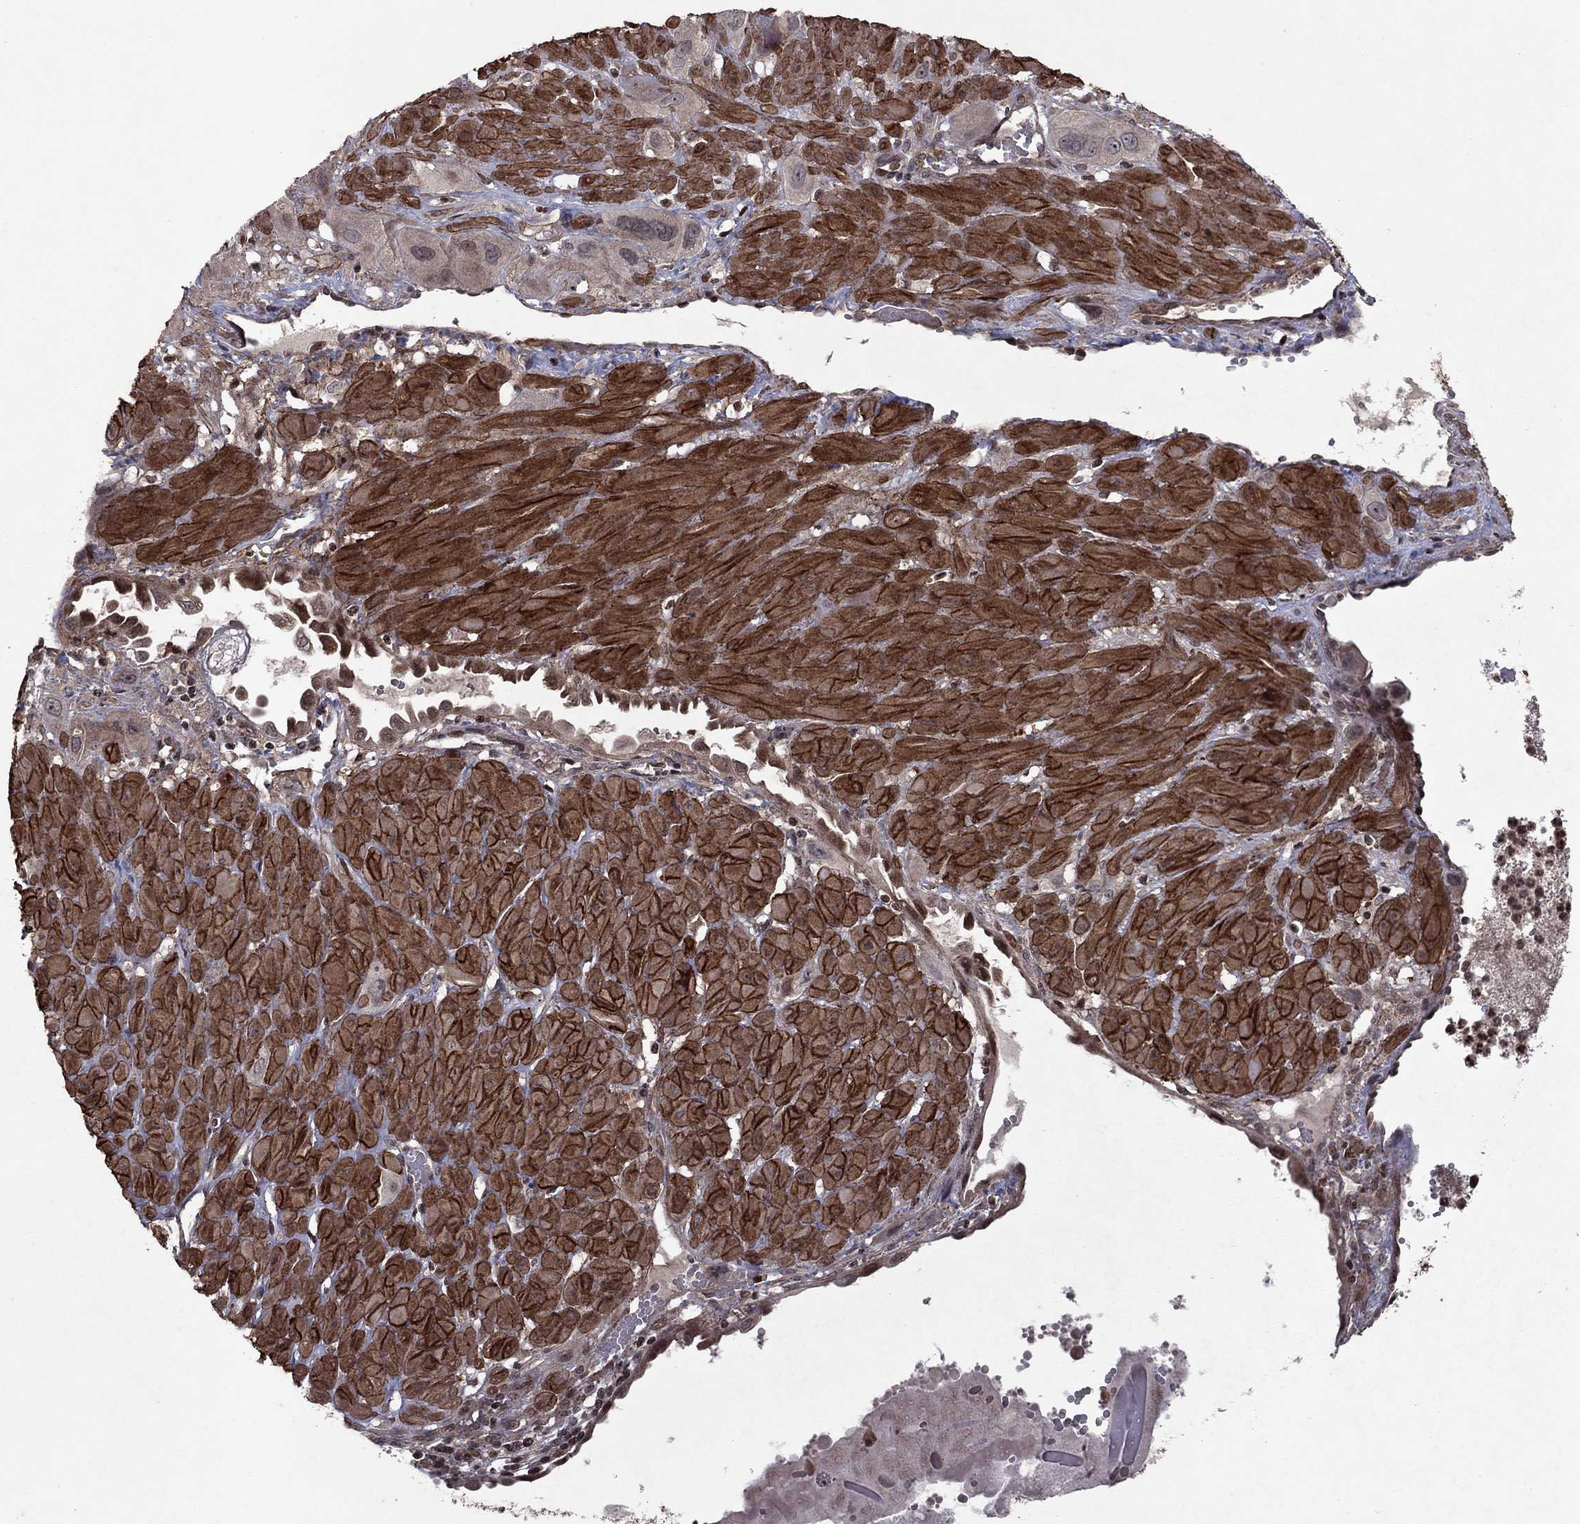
{"staining": {"intensity": "negative", "quantity": "none", "location": "none"}, "tissue": "cervical cancer", "cell_type": "Tumor cells", "image_type": "cancer", "snomed": [{"axis": "morphology", "description": "Squamous cell carcinoma, NOS"}, {"axis": "topography", "description": "Cervix"}], "caption": "This is a micrograph of immunohistochemistry staining of cervical squamous cell carcinoma, which shows no staining in tumor cells. Brightfield microscopy of IHC stained with DAB (3,3'-diaminobenzidine) (brown) and hematoxylin (blue), captured at high magnification.", "gene": "SORBS1", "patient": {"sex": "female", "age": 34}}